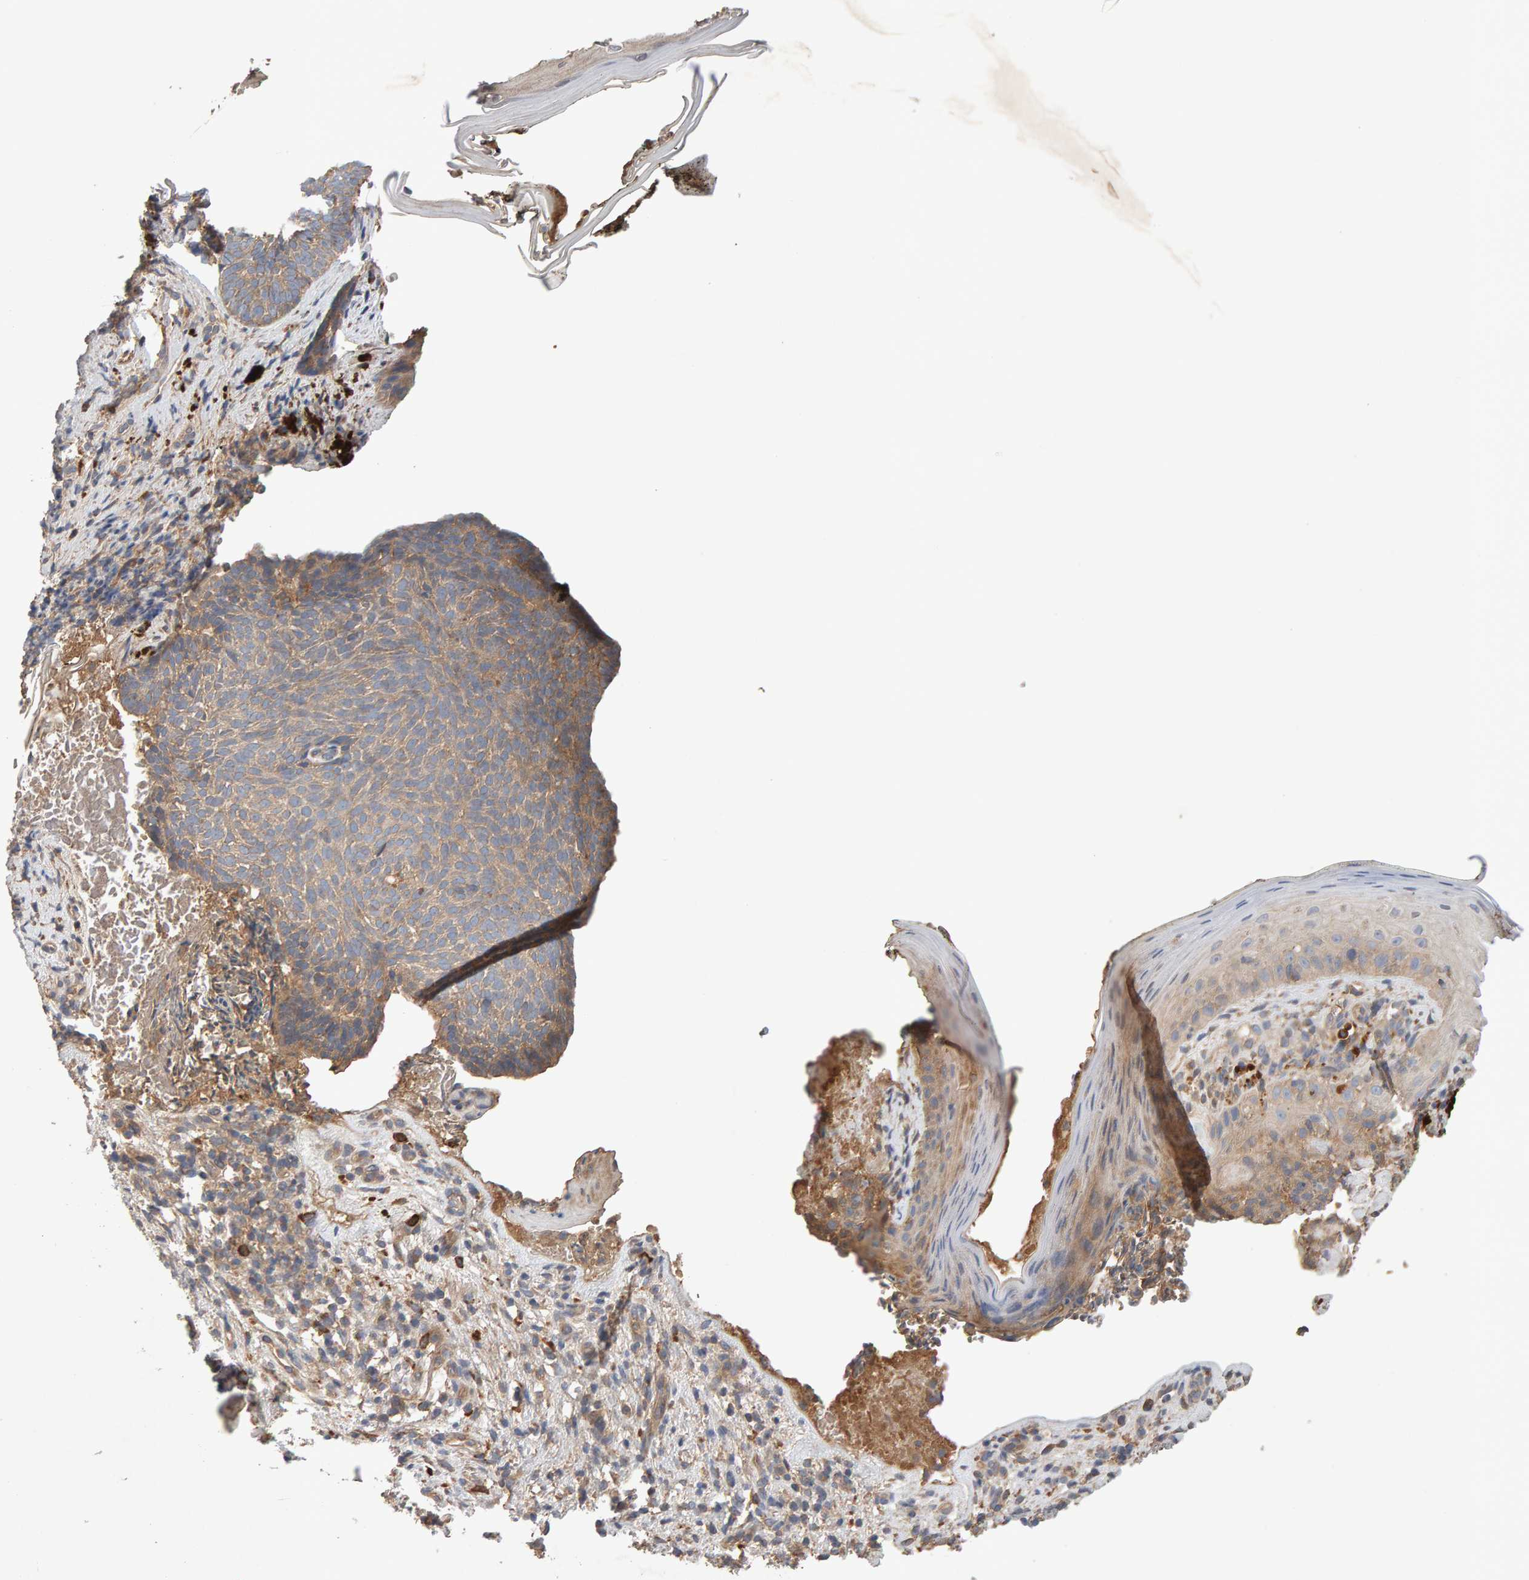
{"staining": {"intensity": "moderate", "quantity": "<25%", "location": "cytoplasmic/membranous"}, "tissue": "skin cancer", "cell_type": "Tumor cells", "image_type": "cancer", "snomed": [{"axis": "morphology", "description": "Basal cell carcinoma"}, {"axis": "topography", "description": "Skin"}], "caption": "Skin cancer (basal cell carcinoma) stained with a brown dye displays moderate cytoplasmic/membranous positive expression in approximately <25% of tumor cells.", "gene": "RNF19A", "patient": {"sex": "male", "age": 61}}